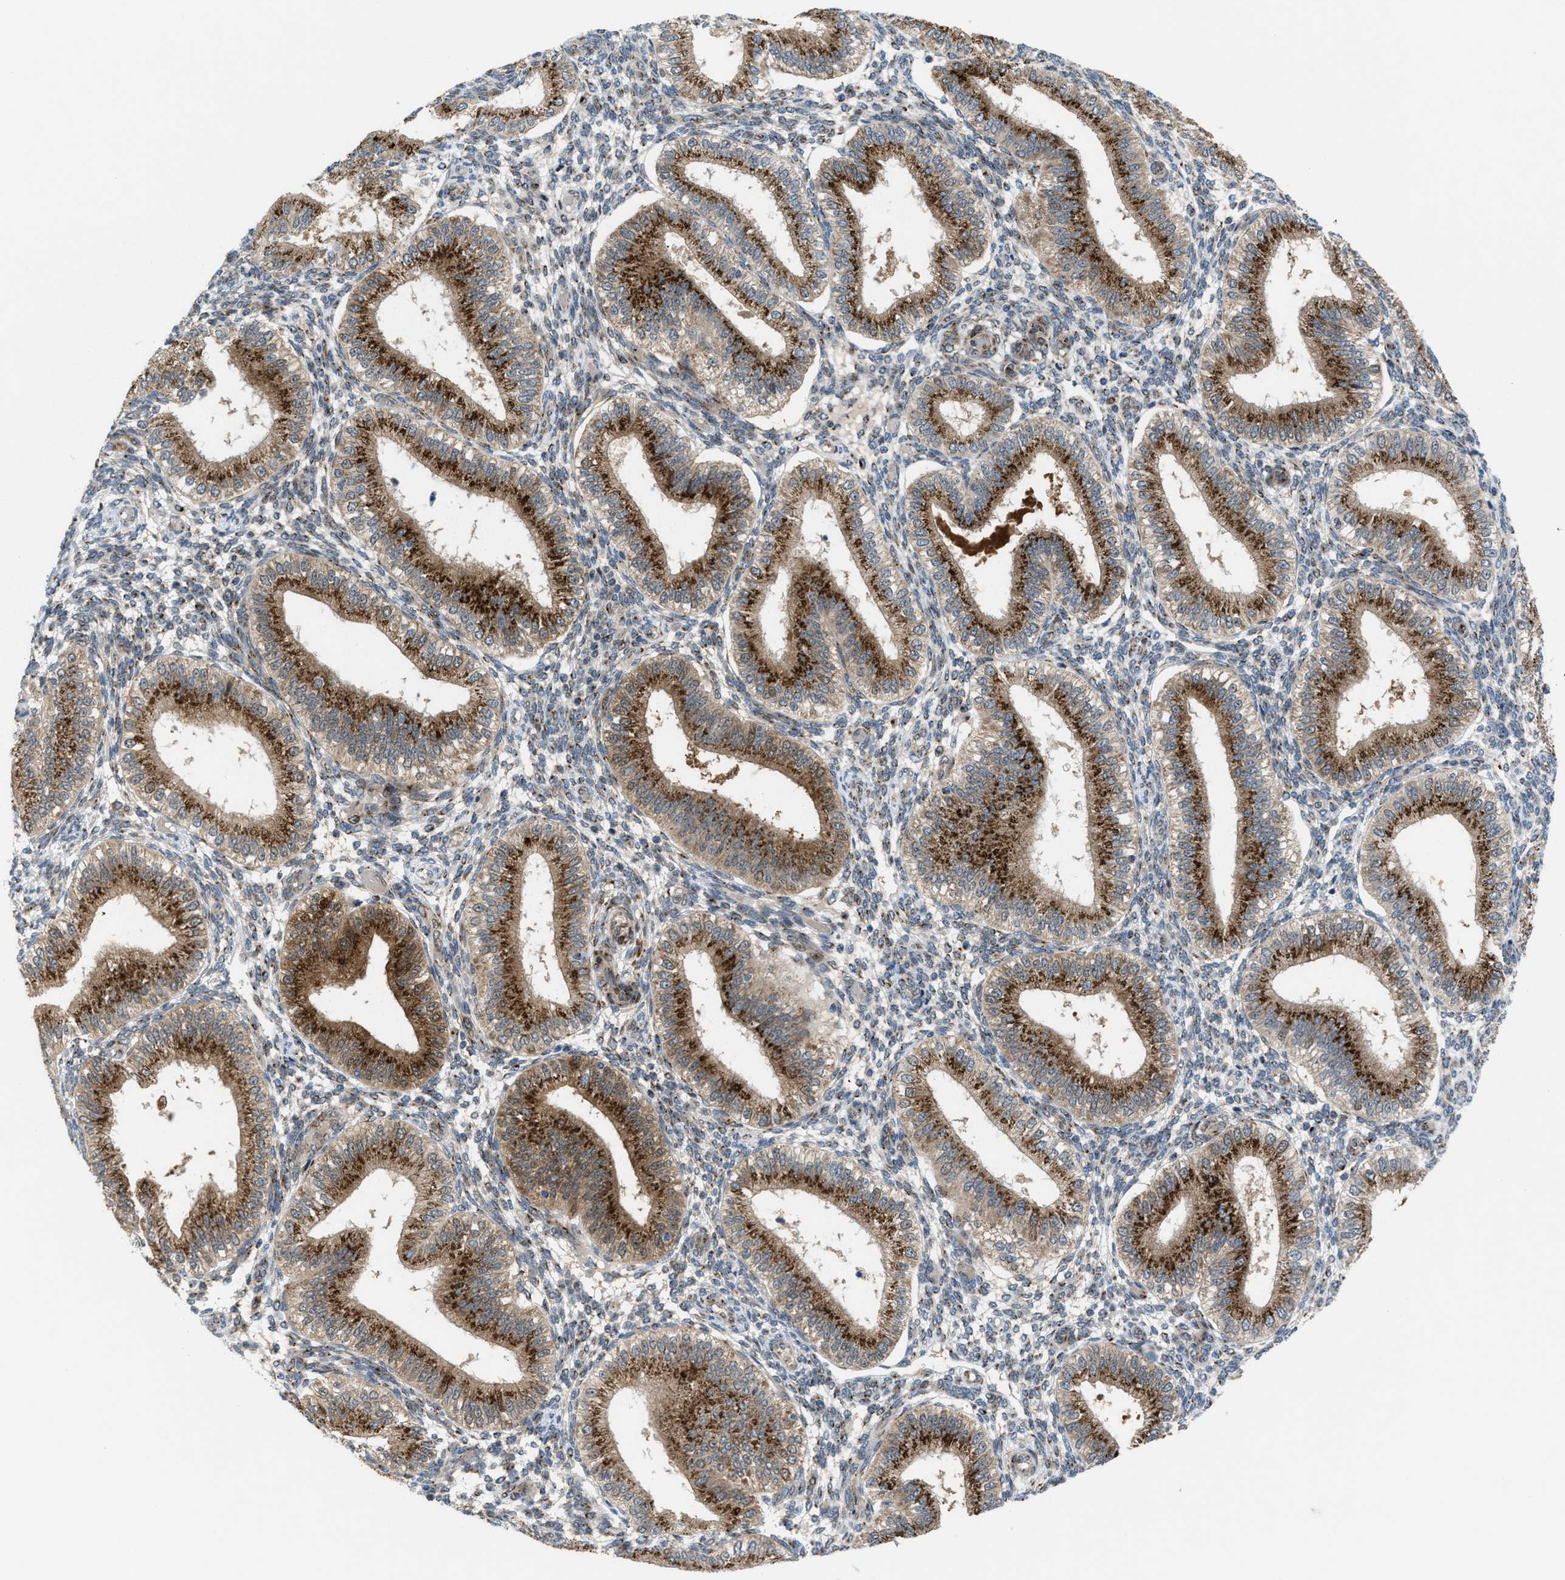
{"staining": {"intensity": "weak", "quantity": "<25%", "location": "cytoplasmic/membranous"}, "tissue": "endometrium", "cell_type": "Cells in endometrial stroma", "image_type": "normal", "snomed": [{"axis": "morphology", "description": "Normal tissue, NOS"}, {"axis": "topography", "description": "Endometrium"}], "caption": "Endometrium stained for a protein using immunohistochemistry (IHC) displays no positivity cells in endometrial stroma.", "gene": "SLC38A10", "patient": {"sex": "female", "age": 39}}